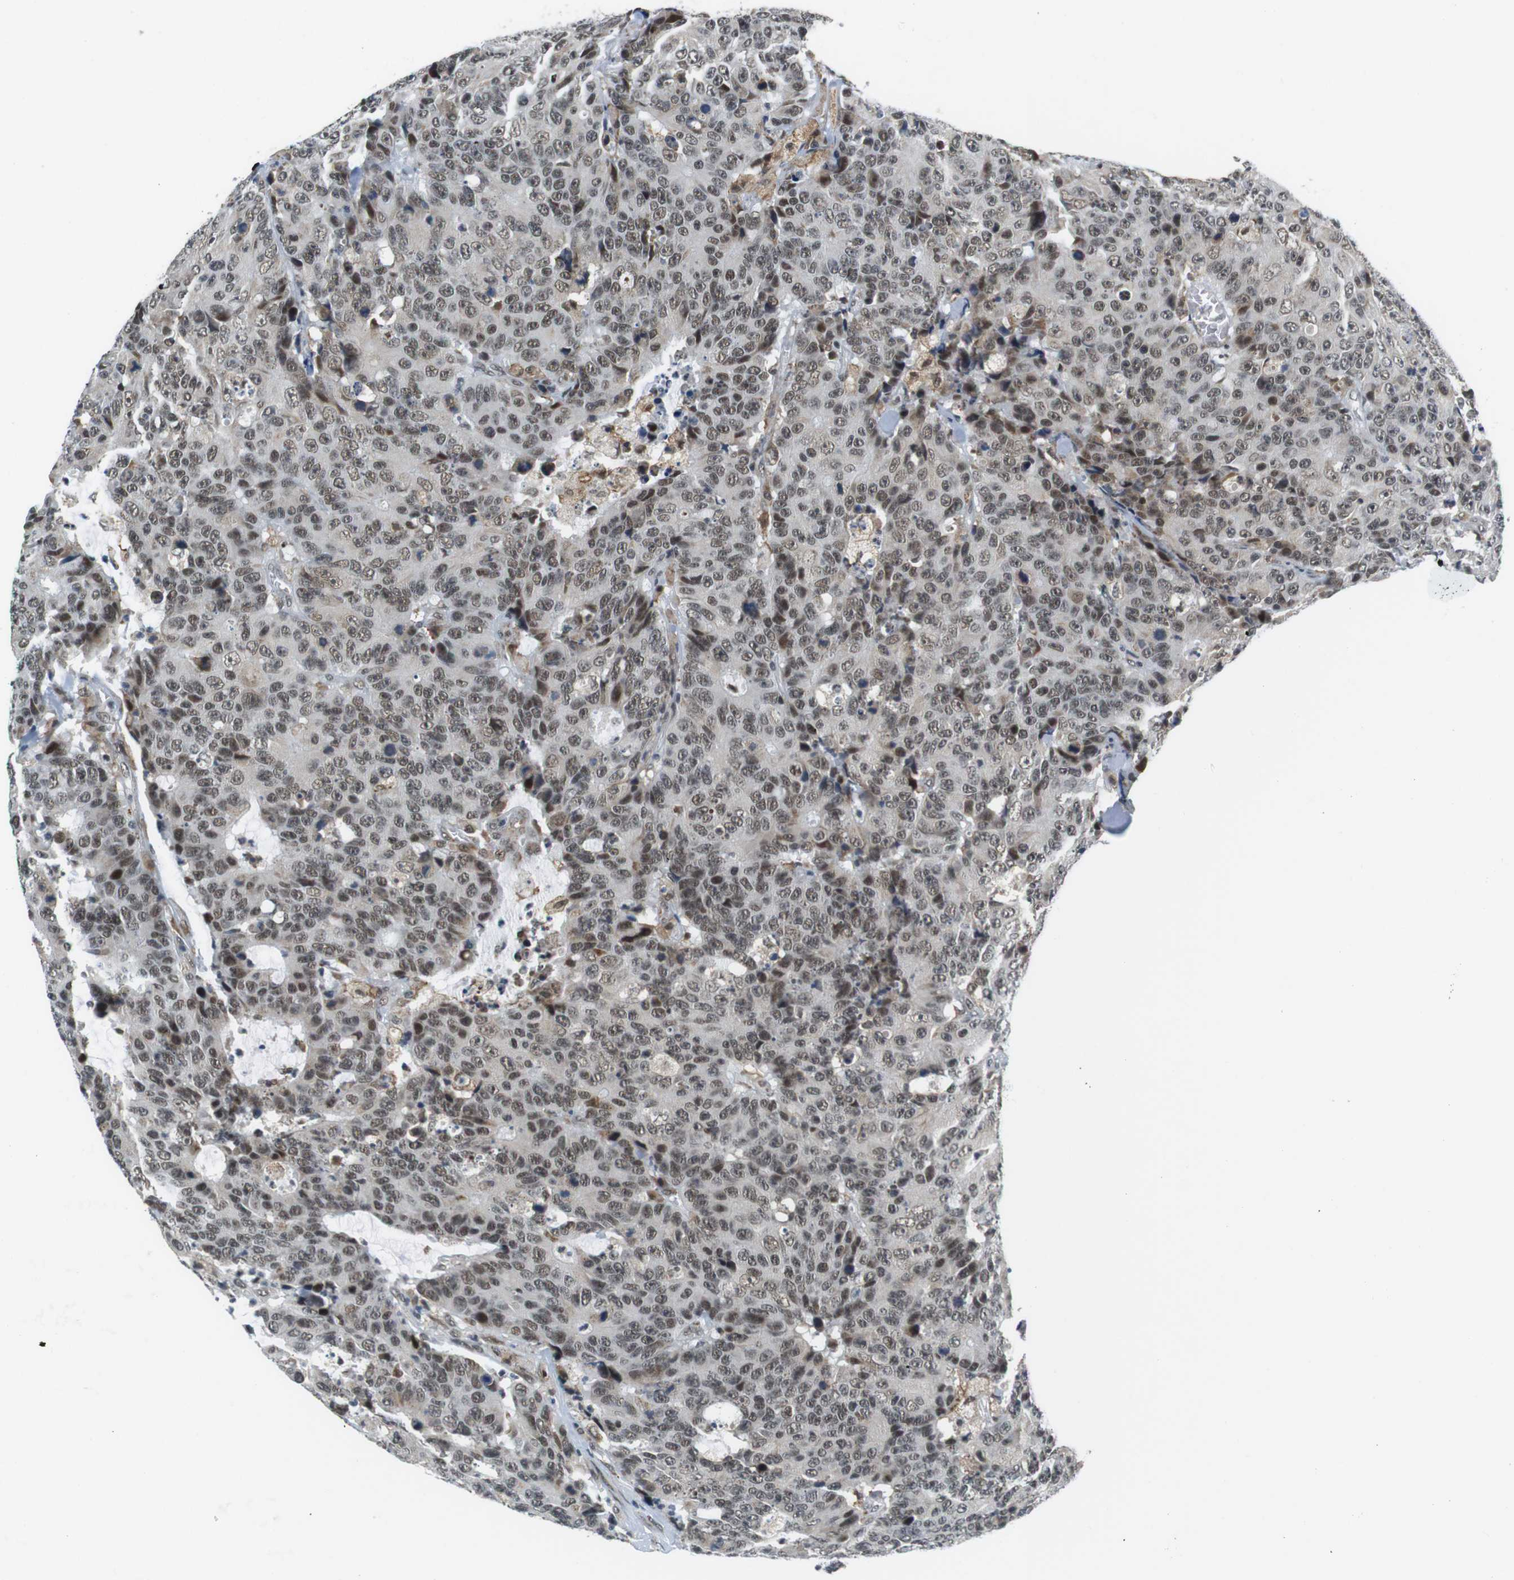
{"staining": {"intensity": "moderate", "quantity": ">75%", "location": "nuclear"}, "tissue": "colorectal cancer", "cell_type": "Tumor cells", "image_type": "cancer", "snomed": [{"axis": "morphology", "description": "Adenocarcinoma, NOS"}, {"axis": "topography", "description": "Colon"}], "caption": "Immunohistochemical staining of human colorectal cancer displays medium levels of moderate nuclear staining in about >75% of tumor cells.", "gene": "RNF38", "patient": {"sex": "female", "age": 86}}